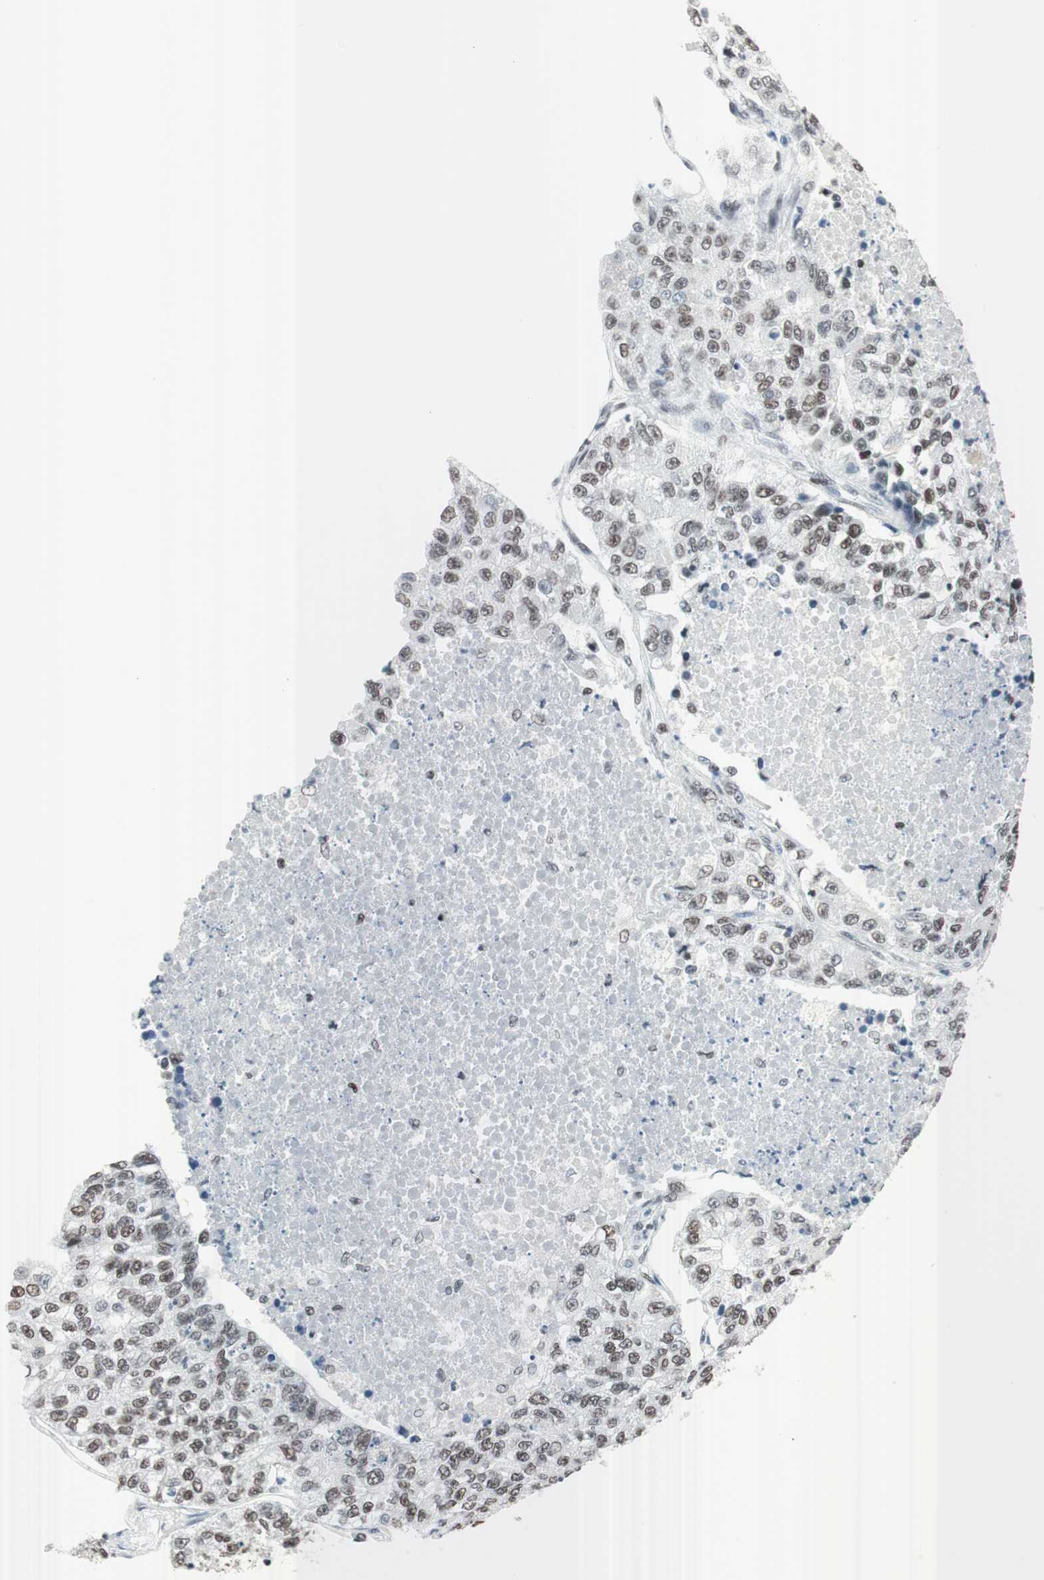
{"staining": {"intensity": "weak", "quantity": ">75%", "location": "nuclear"}, "tissue": "lung cancer", "cell_type": "Tumor cells", "image_type": "cancer", "snomed": [{"axis": "morphology", "description": "Adenocarcinoma, NOS"}, {"axis": "topography", "description": "Lung"}], "caption": "Immunohistochemistry histopathology image of human lung cancer (adenocarcinoma) stained for a protein (brown), which exhibits low levels of weak nuclear expression in about >75% of tumor cells.", "gene": "ARID1A", "patient": {"sex": "male", "age": 49}}